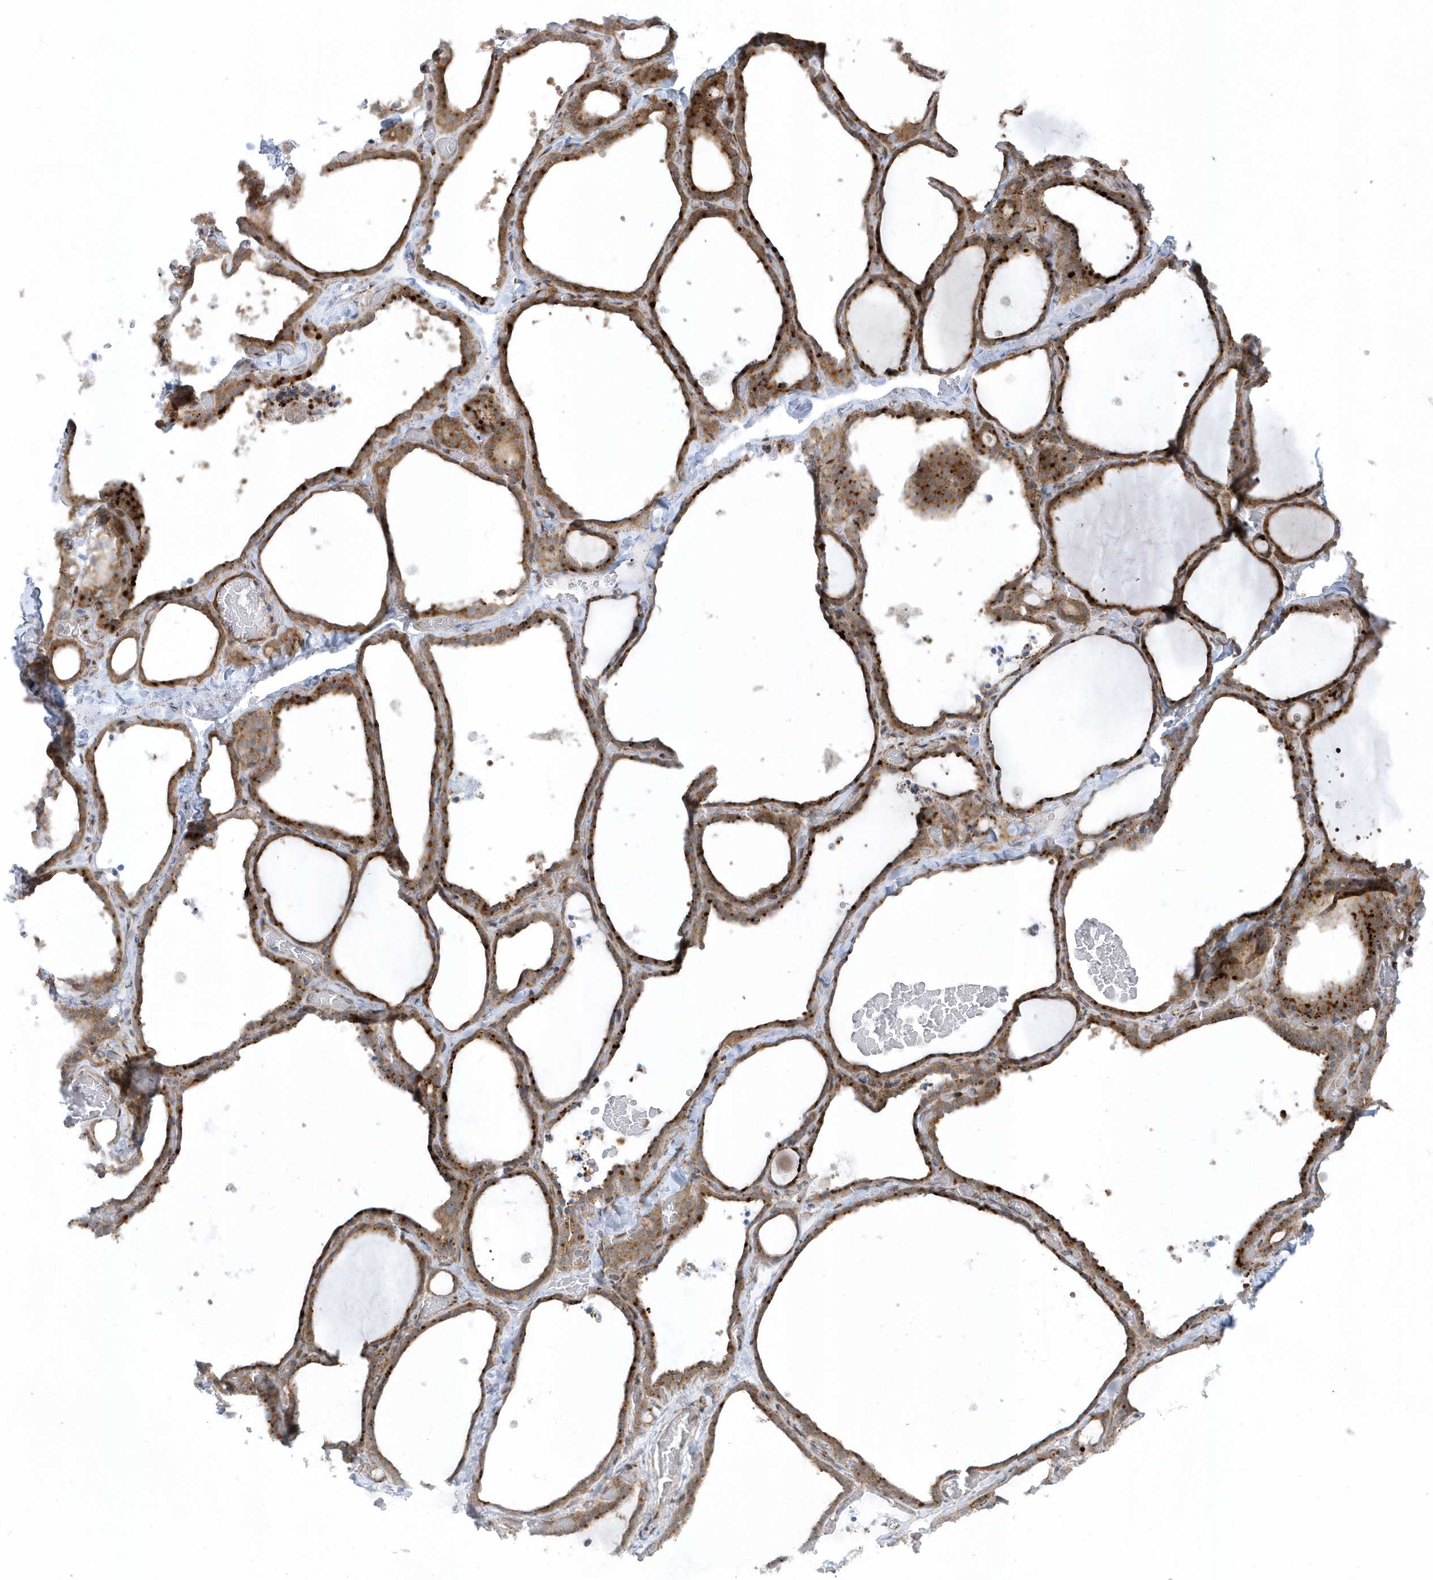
{"staining": {"intensity": "moderate", "quantity": ">75%", "location": "cytoplasmic/membranous"}, "tissue": "thyroid gland", "cell_type": "Glandular cells", "image_type": "normal", "snomed": [{"axis": "morphology", "description": "Normal tissue, NOS"}, {"axis": "topography", "description": "Thyroid gland"}], "caption": "Thyroid gland stained with DAB IHC exhibits medium levels of moderate cytoplasmic/membranous positivity in about >75% of glandular cells. (DAB (3,3'-diaminobenzidine) IHC with brightfield microscopy, high magnification).", "gene": "FAM98A", "patient": {"sex": "female", "age": 22}}